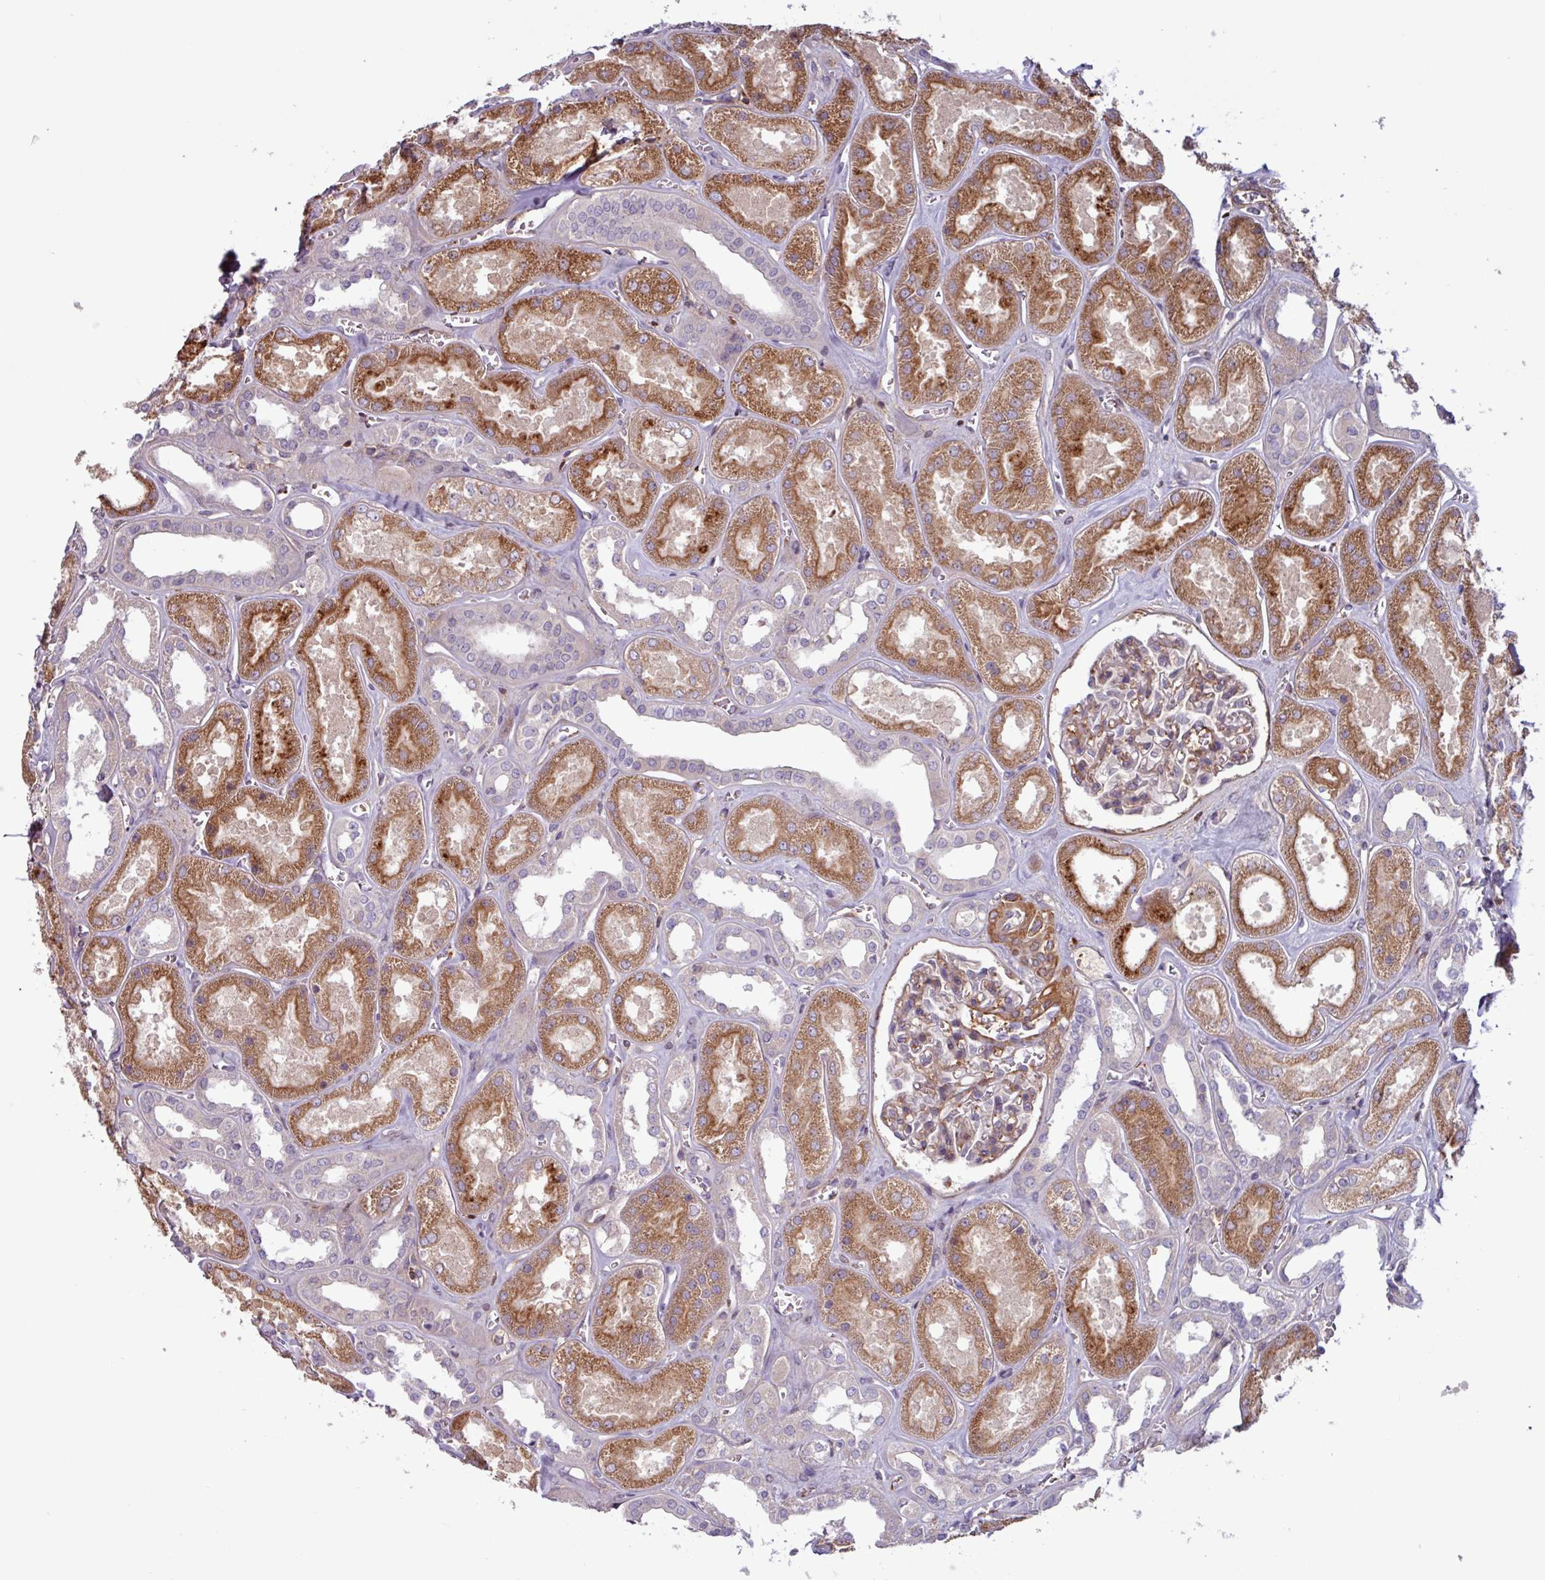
{"staining": {"intensity": "weak", "quantity": "25%-75%", "location": "cytoplasmic/membranous"}, "tissue": "kidney", "cell_type": "Cells in glomeruli", "image_type": "normal", "snomed": [{"axis": "morphology", "description": "Normal tissue, NOS"}, {"axis": "morphology", "description": "Adenocarcinoma, NOS"}, {"axis": "topography", "description": "Kidney"}], "caption": "The immunohistochemical stain shows weak cytoplasmic/membranous positivity in cells in glomeruli of benign kidney. (Stains: DAB in brown, nuclei in blue, Microscopy: brightfield microscopy at high magnification).", "gene": "PCED1A", "patient": {"sex": "female", "age": 68}}